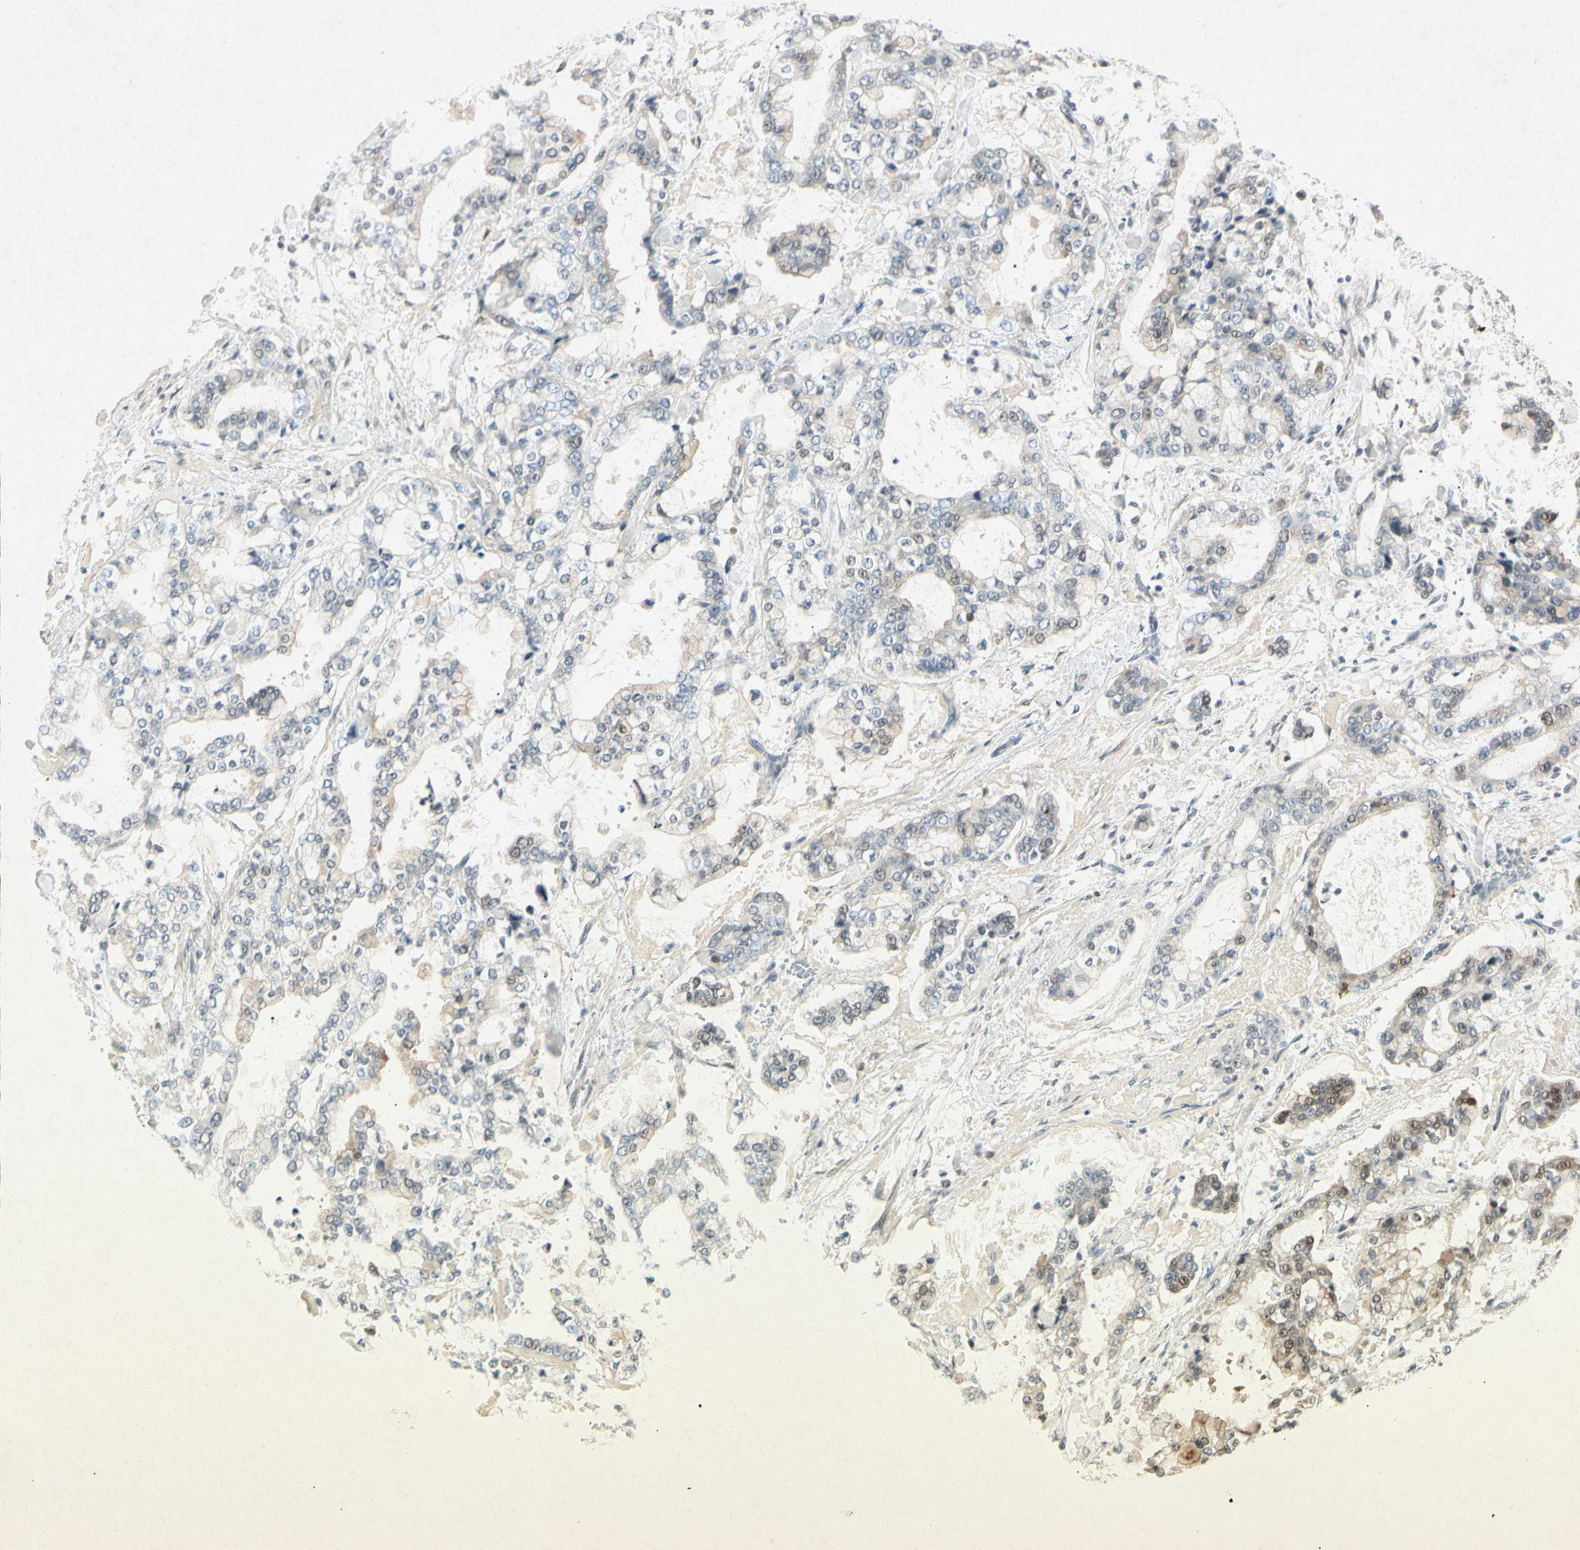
{"staining": {"intensity": "weak", "quantity": "25%-75%", "location": "cytoplasmic/membranous,nuclear"}, "tissue": "stomach cancer", "cell_type": "Tumor cells", "image_type": "cancer", "snomed": [{"axis": "morphology", "description": "Normal tissue, NOS"}, {"axis": "morphology", "description": "Adenocarcinoma, NOS"}, {"axis": "topography", "description": "Stomach, upper"}, {"axis": "topography", "description": "Stomach"}], "caption": "IHC of stomach cancer (adenocarcinoma) reveals low levels of weak cytoplasmic/membranous and nuclear expression in about 25%-75% of tumor cells. (brown staining indicates protein expression, while blue staining denotes nuclei).", "gene": "HSPA1B", "patient": {"sex": "male", "age": 76}}